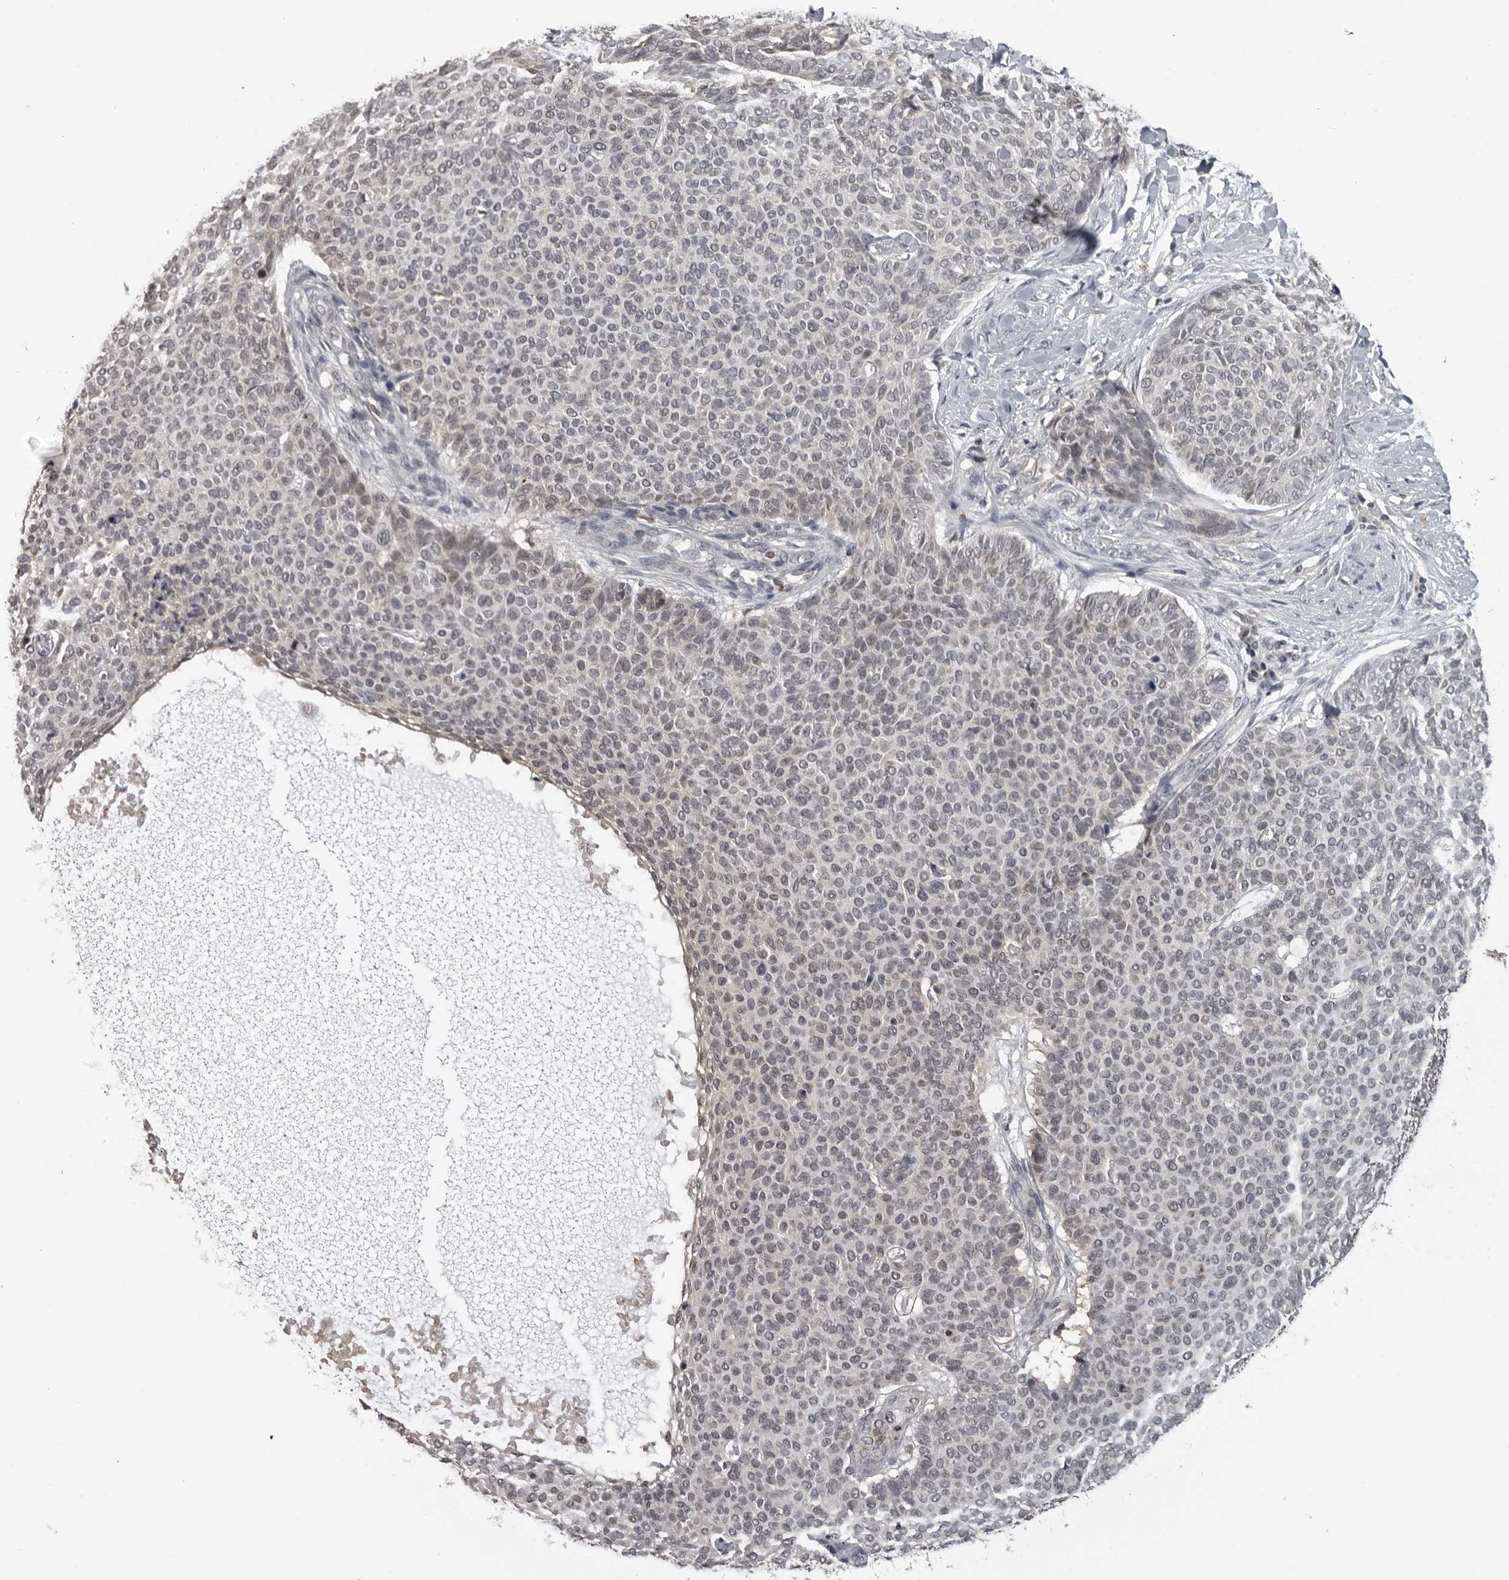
{"staining": {"intensity": "negative", "quantity": "none", "location": "none"}, "tissue": "skin cancer", "cell_type": "Tumor cells", "image_type": "cancer", "snomed": [{"axis": "morphology", "description": "Normal tissue, NOS"}, {"axis": "morphology", "description": "Basal cell carcinoma"}, {"axis": "topography", "description": "Skin"}], "caption": "An immunohistochemistry (IHC) photomicrograph of basal cell carcinoma (skin) is shown. There is no staining in tumor cells of basal cell carcinoma (skin).", "gene": "PDCL3", "patient": {"sex": "male", "age": 50}}